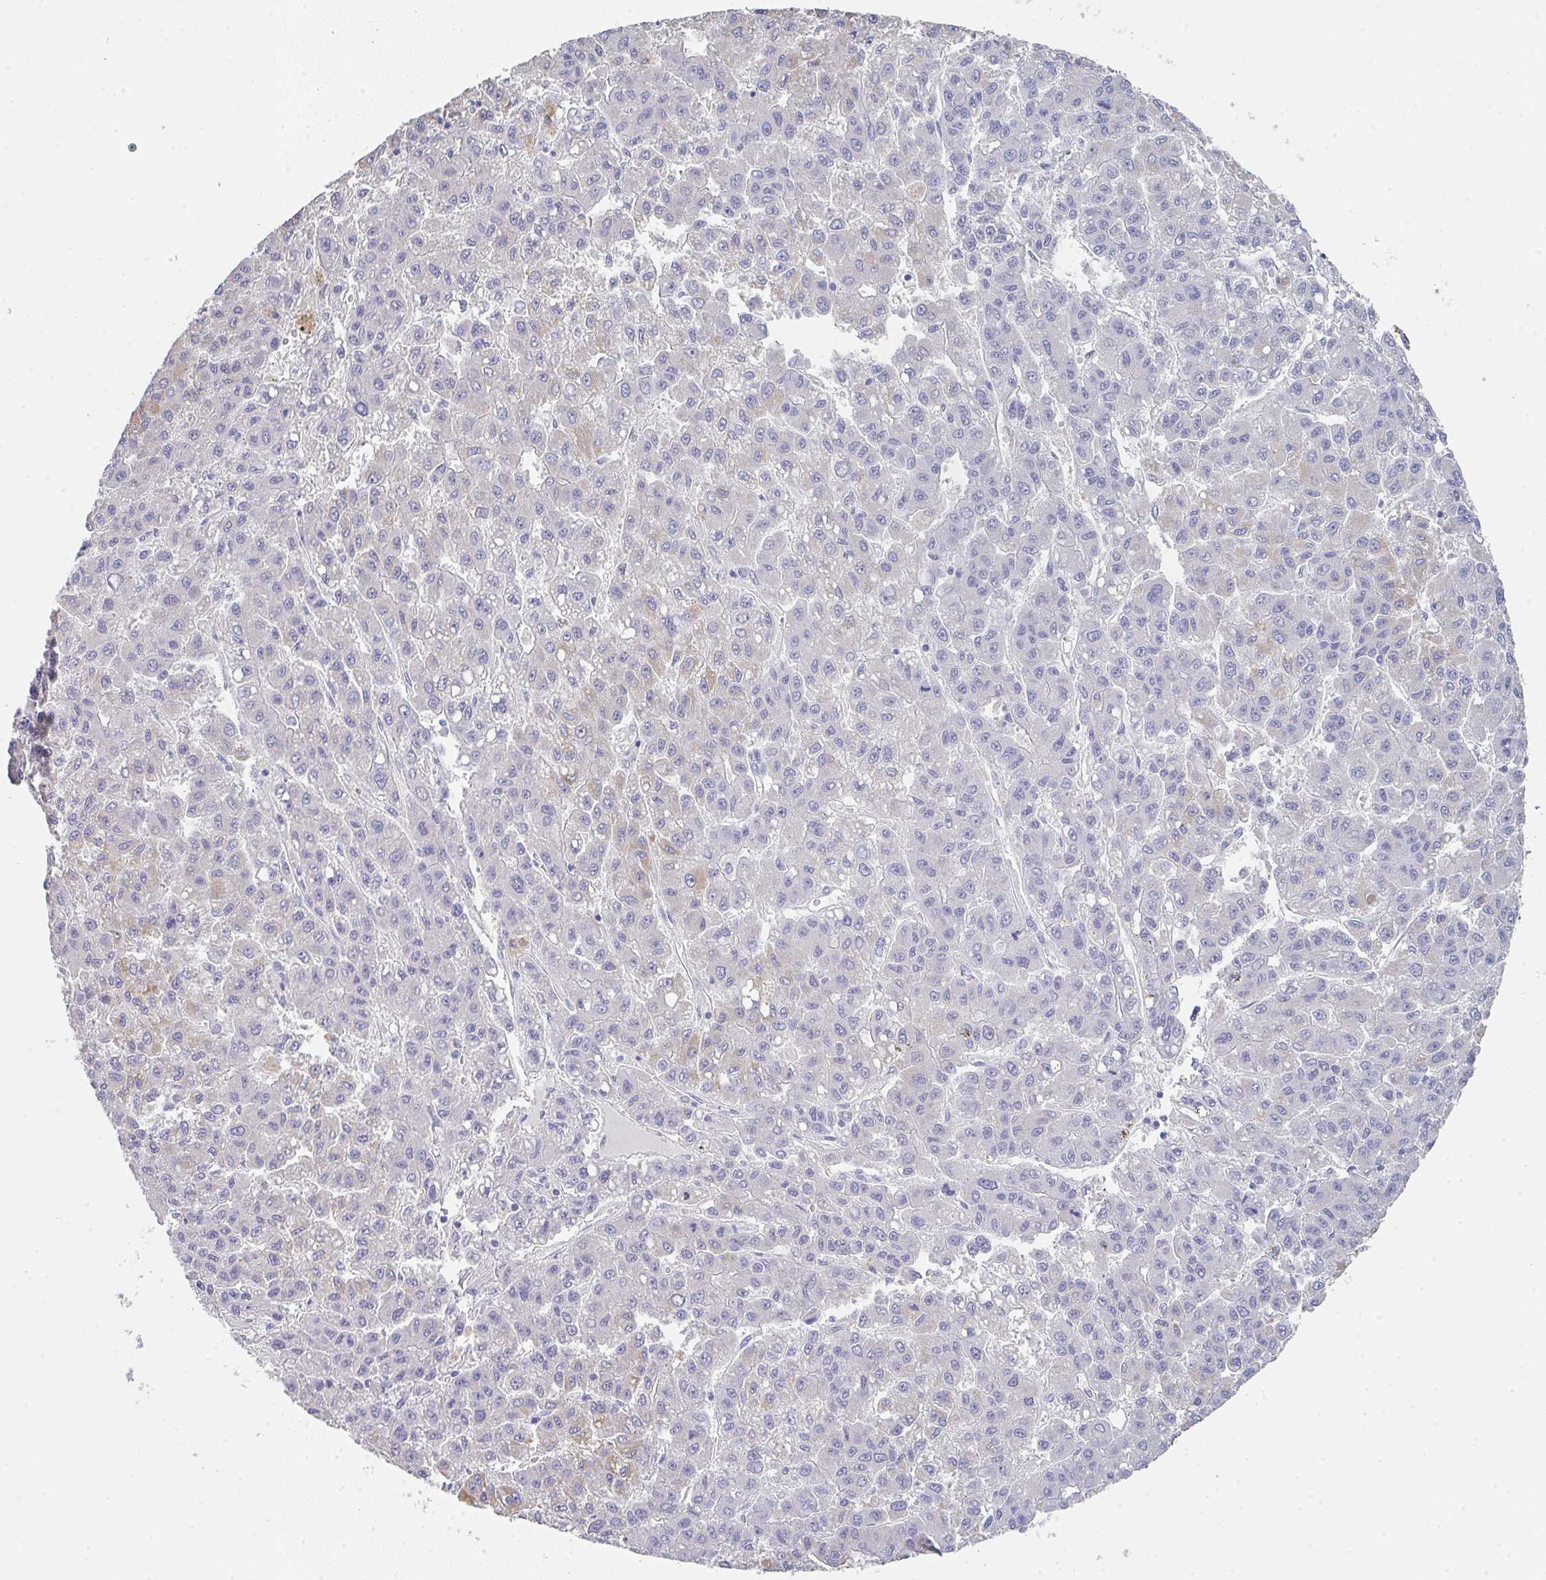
{"staining": {"intensity": "weak", "quantity": "<25%", "location": "cytoplasmic/membranous"}, "tissue": "liver cancer", "cell_type": "Tumor cells", "image_type": "cancer", "snomed": [{"axis": "morphology", "description": "Carcinoma, Hepatocellular, NOS"}, {"axis": "topography", "description": "Liver"}], "caption": "The photomicrograph reveals no staining of tumor cells in liver cancer.", "gene": "NOXRED1", "patient": {"sex": "male", "age": 70}}